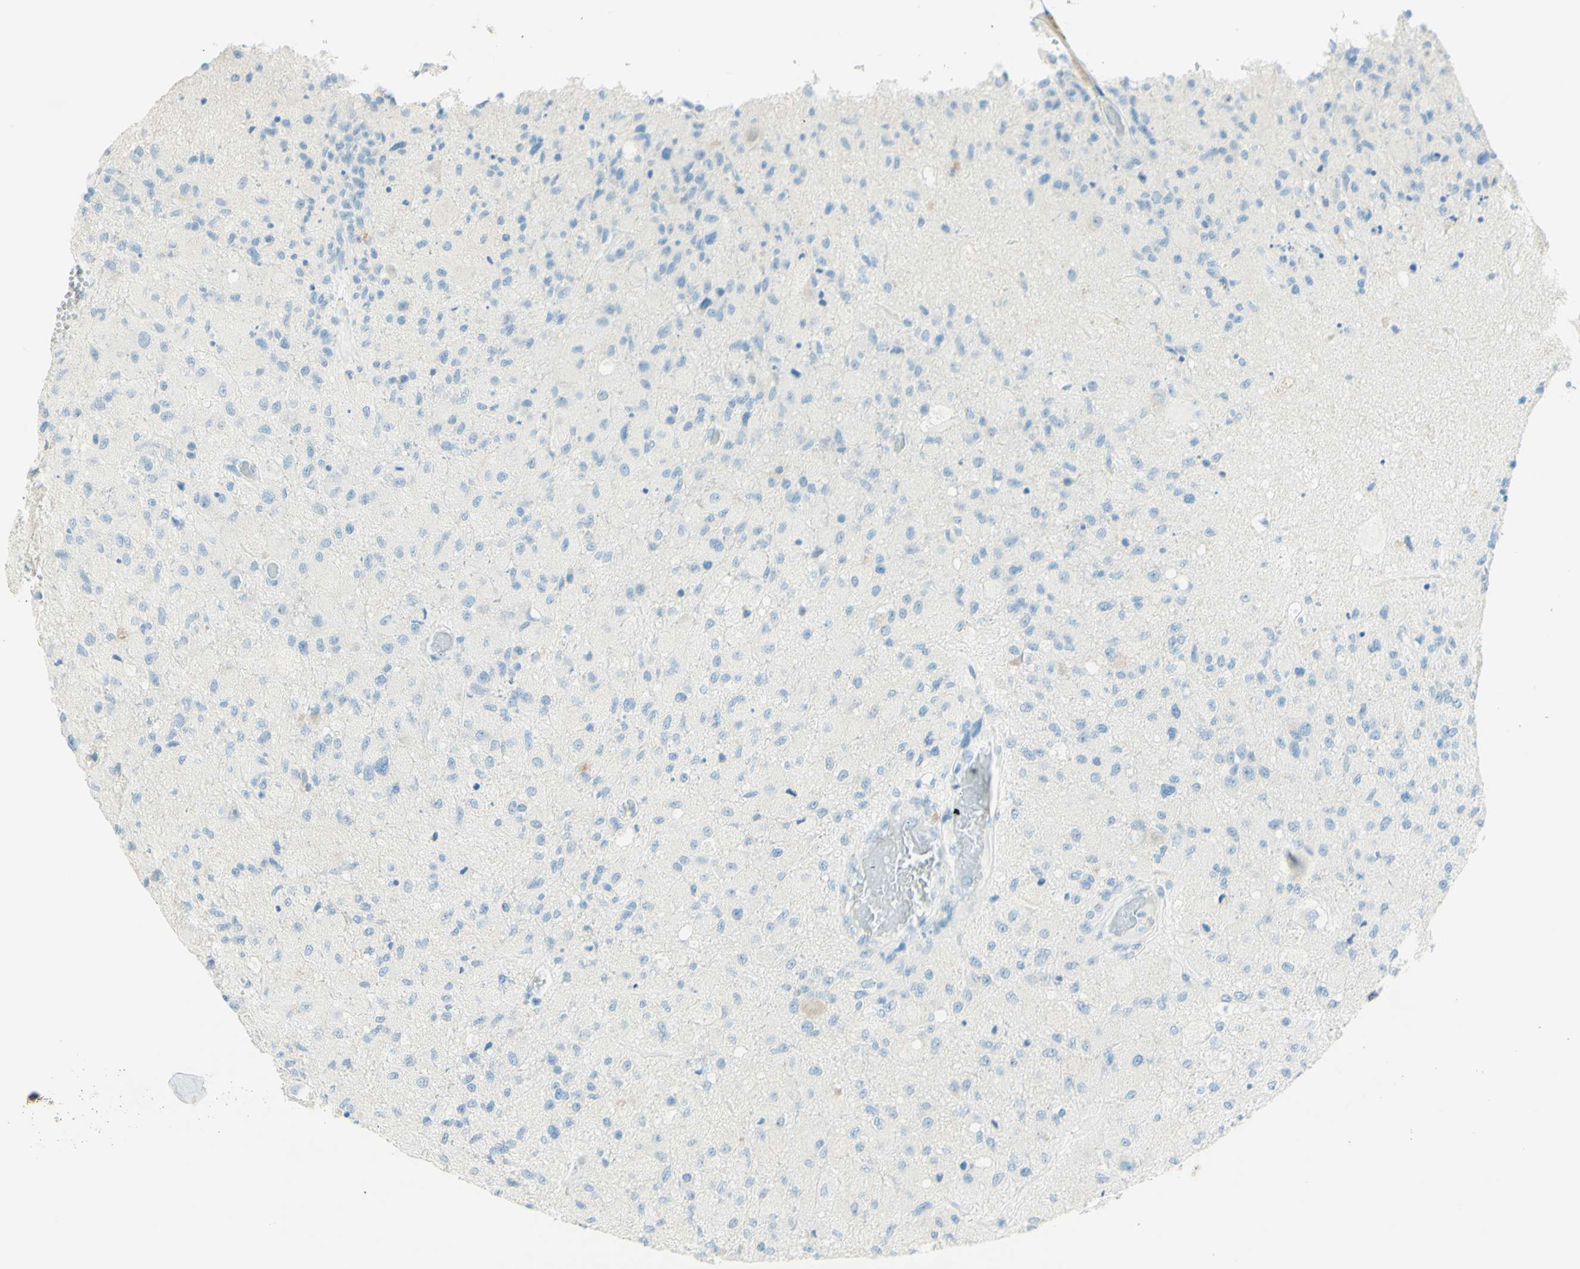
{"staining": {"intensity": "negative", "quantity": "none", "location": "none"}, "tissue": "glioma", "cell_type": "Tumor cells", "image_type": "cancer", "snomed": [{"axis": "morphology", "description": "Normal tissue, NOS"}, {"axis": "morphology", "description": "Glioma, malignant, High grade"}, {"axis": "topography", "description": "Cerebral cortex"}], "caption": "A micrograph of human glioma is negative for staining in tumor cells.", "gene": "FMR1NB", "patient": {"sex": "male", "age": 77}}